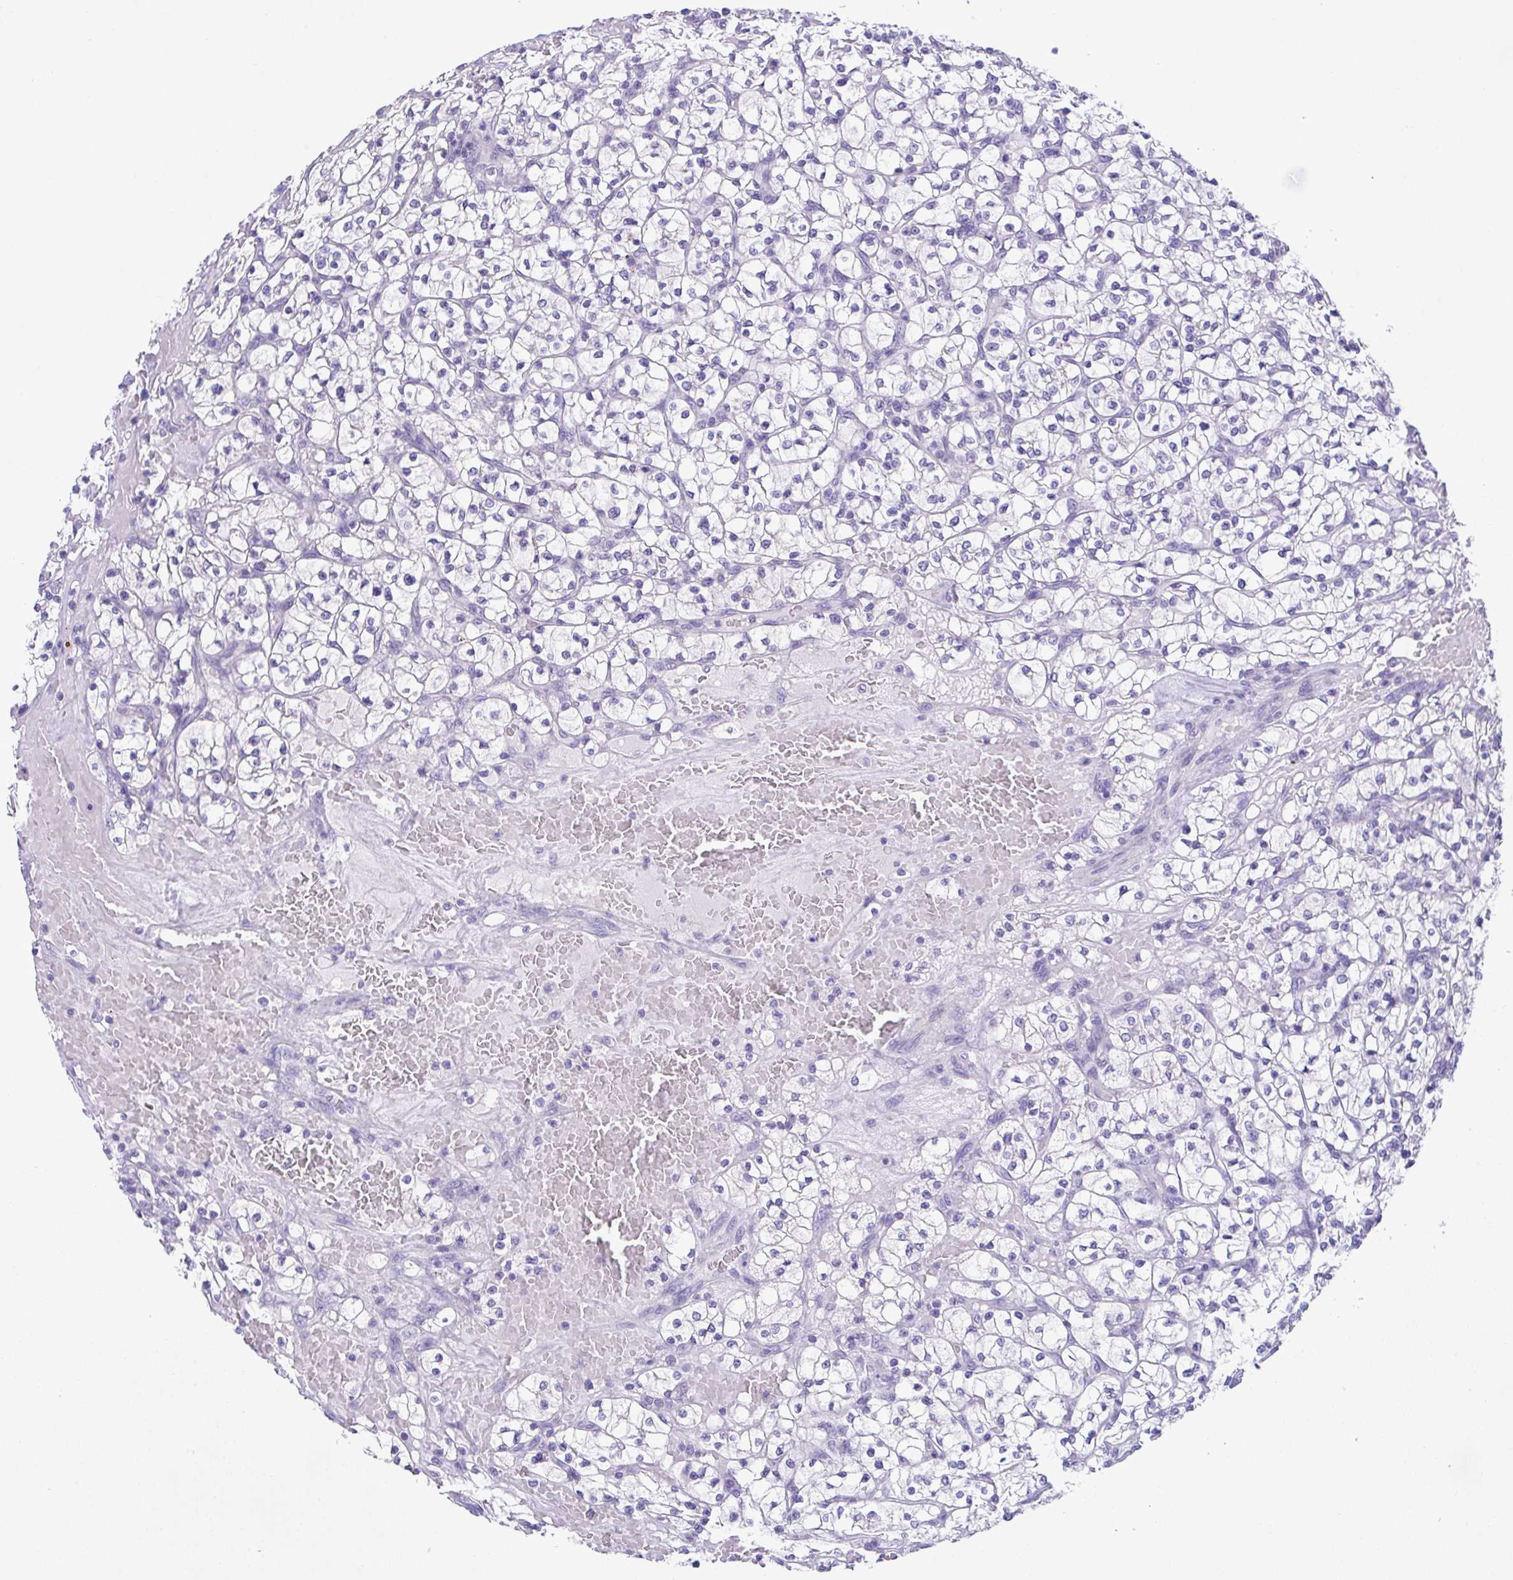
{"staining": {"intensity": "negative", "quantity": "none", "location": "none"}, "tissue": "renal cancer", "cell_type": "Tumor cells", "image_type": "cancer", "snomed": [{"axis": "morphology", "description": "Adenocarcinoma, NOS"}, {"axis": "topography", "description": "Kidney"}], "caption": "A high-resolution image shows immunohistochemistry staining of renal adenocarcinoma, which reveals no significant staining in tumor cells.", "gene": "TMEM106B", "patient": {"sex": "female", "age": 64}}